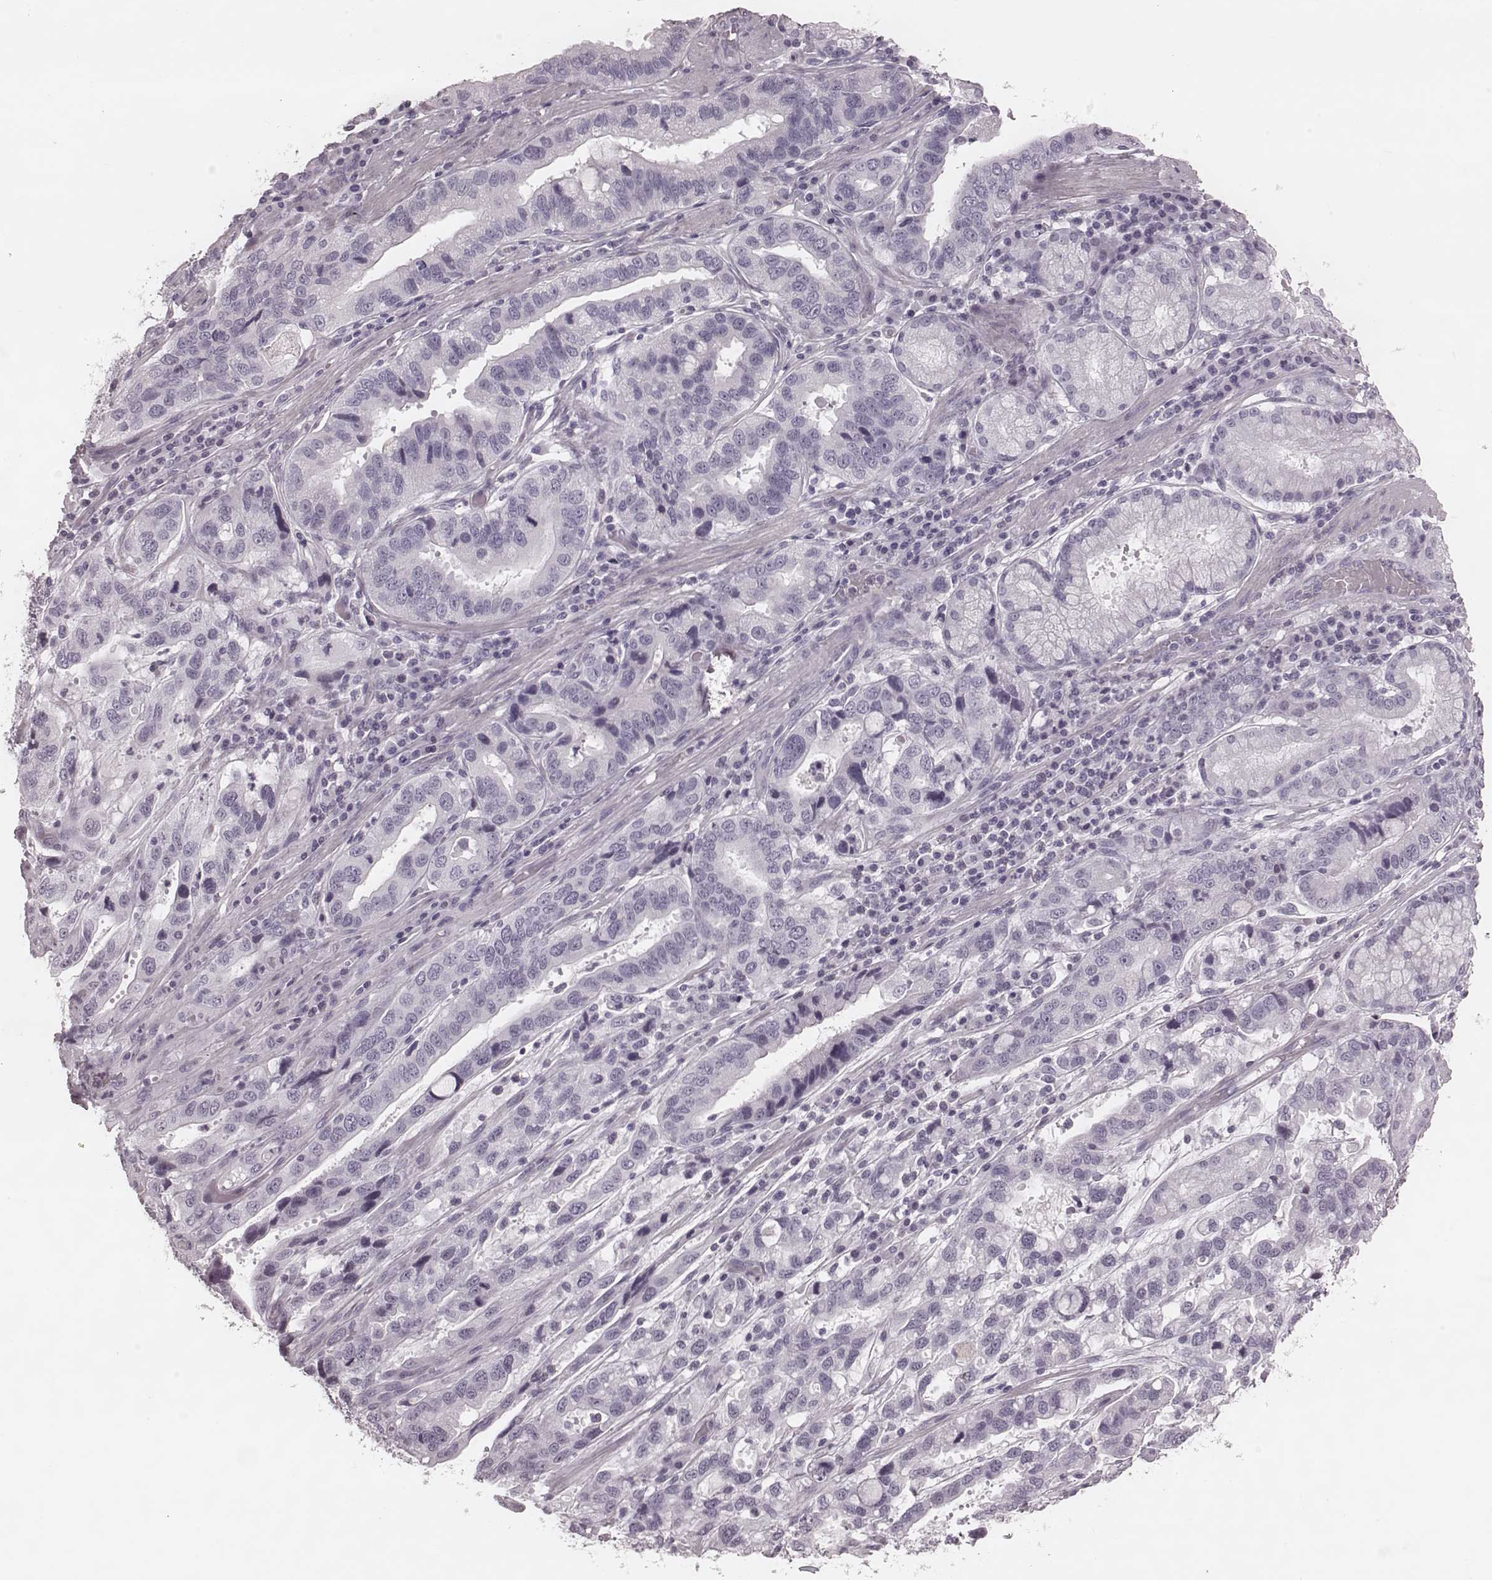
{"staining": {"intensity": "negative", "quantity": "none", "location": "none"}, "tissue": "stomach cancer", "cell_type": "Tumor cells", "image_type": "cancer", "snomed": [{"axis": "morphology", "description": "Adenocarcinoma, NOS"}, {"axis": "topography", "description": "Stomach, lower"}], "caption": "This is an IHC image of human stomach adenocarcinoma. There is no positivity in tumor cells.", "gene": "KRT74", "patient": {"sex": "female", "age": 76}}